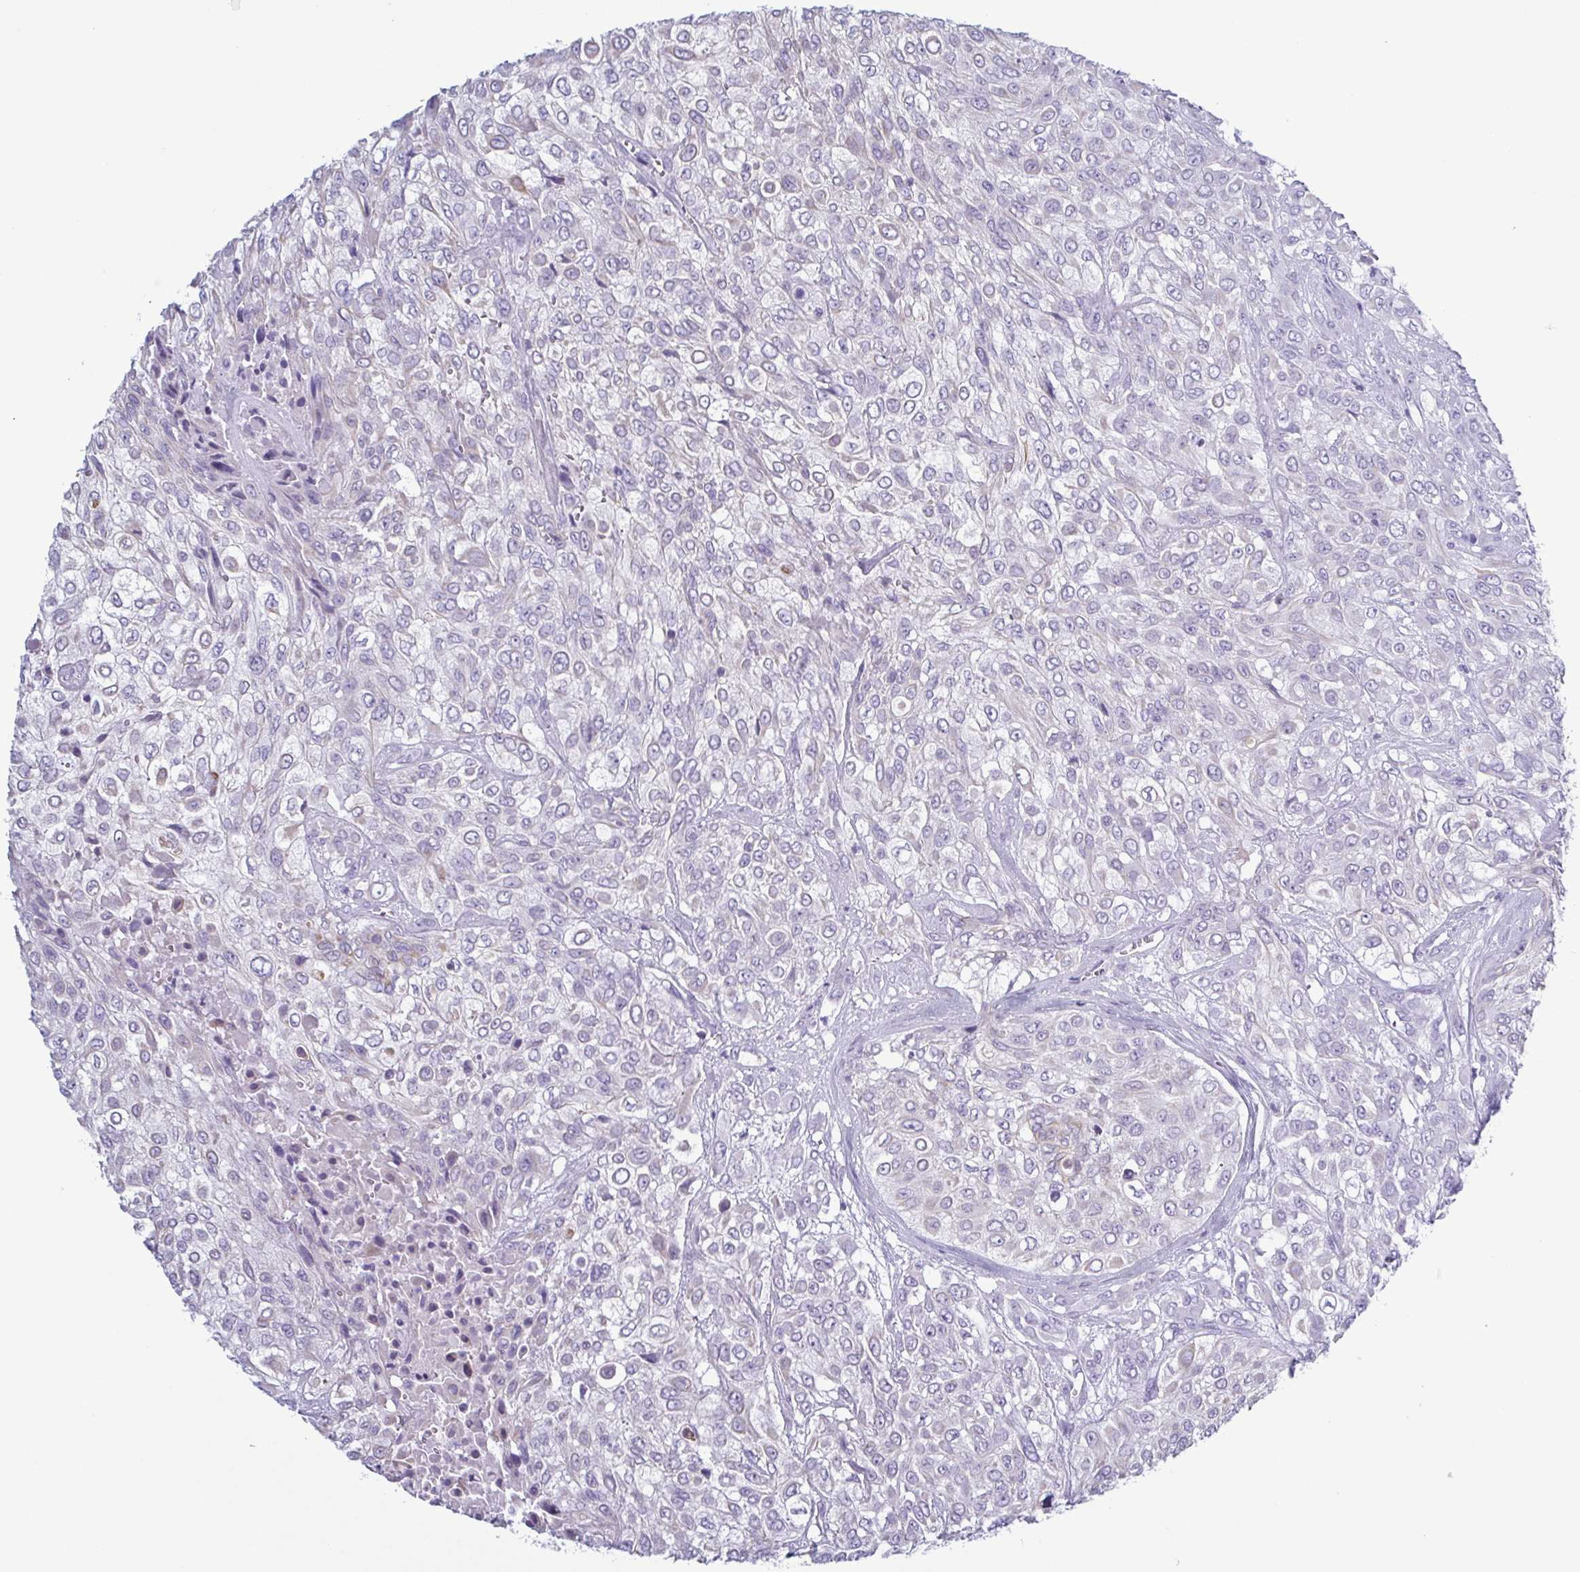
{"staining": {"intensity": "negative", "quantity": "none", "location": "none"}, "tissue": "urothelial cancer", "cell_type": "Tumor cells", "image_type": "cancer", "snomed": [{"axis": "morphology", "description": "Urothelial carcinoma, High grade"}, {"axis": "topography", "description": "Urinary bladder"}], "caption": "Tumor cells are negative for brown protein staining in urothelial cancer.", "gene": "KRT10", "patient": {"sex": "male", "age": 57}}